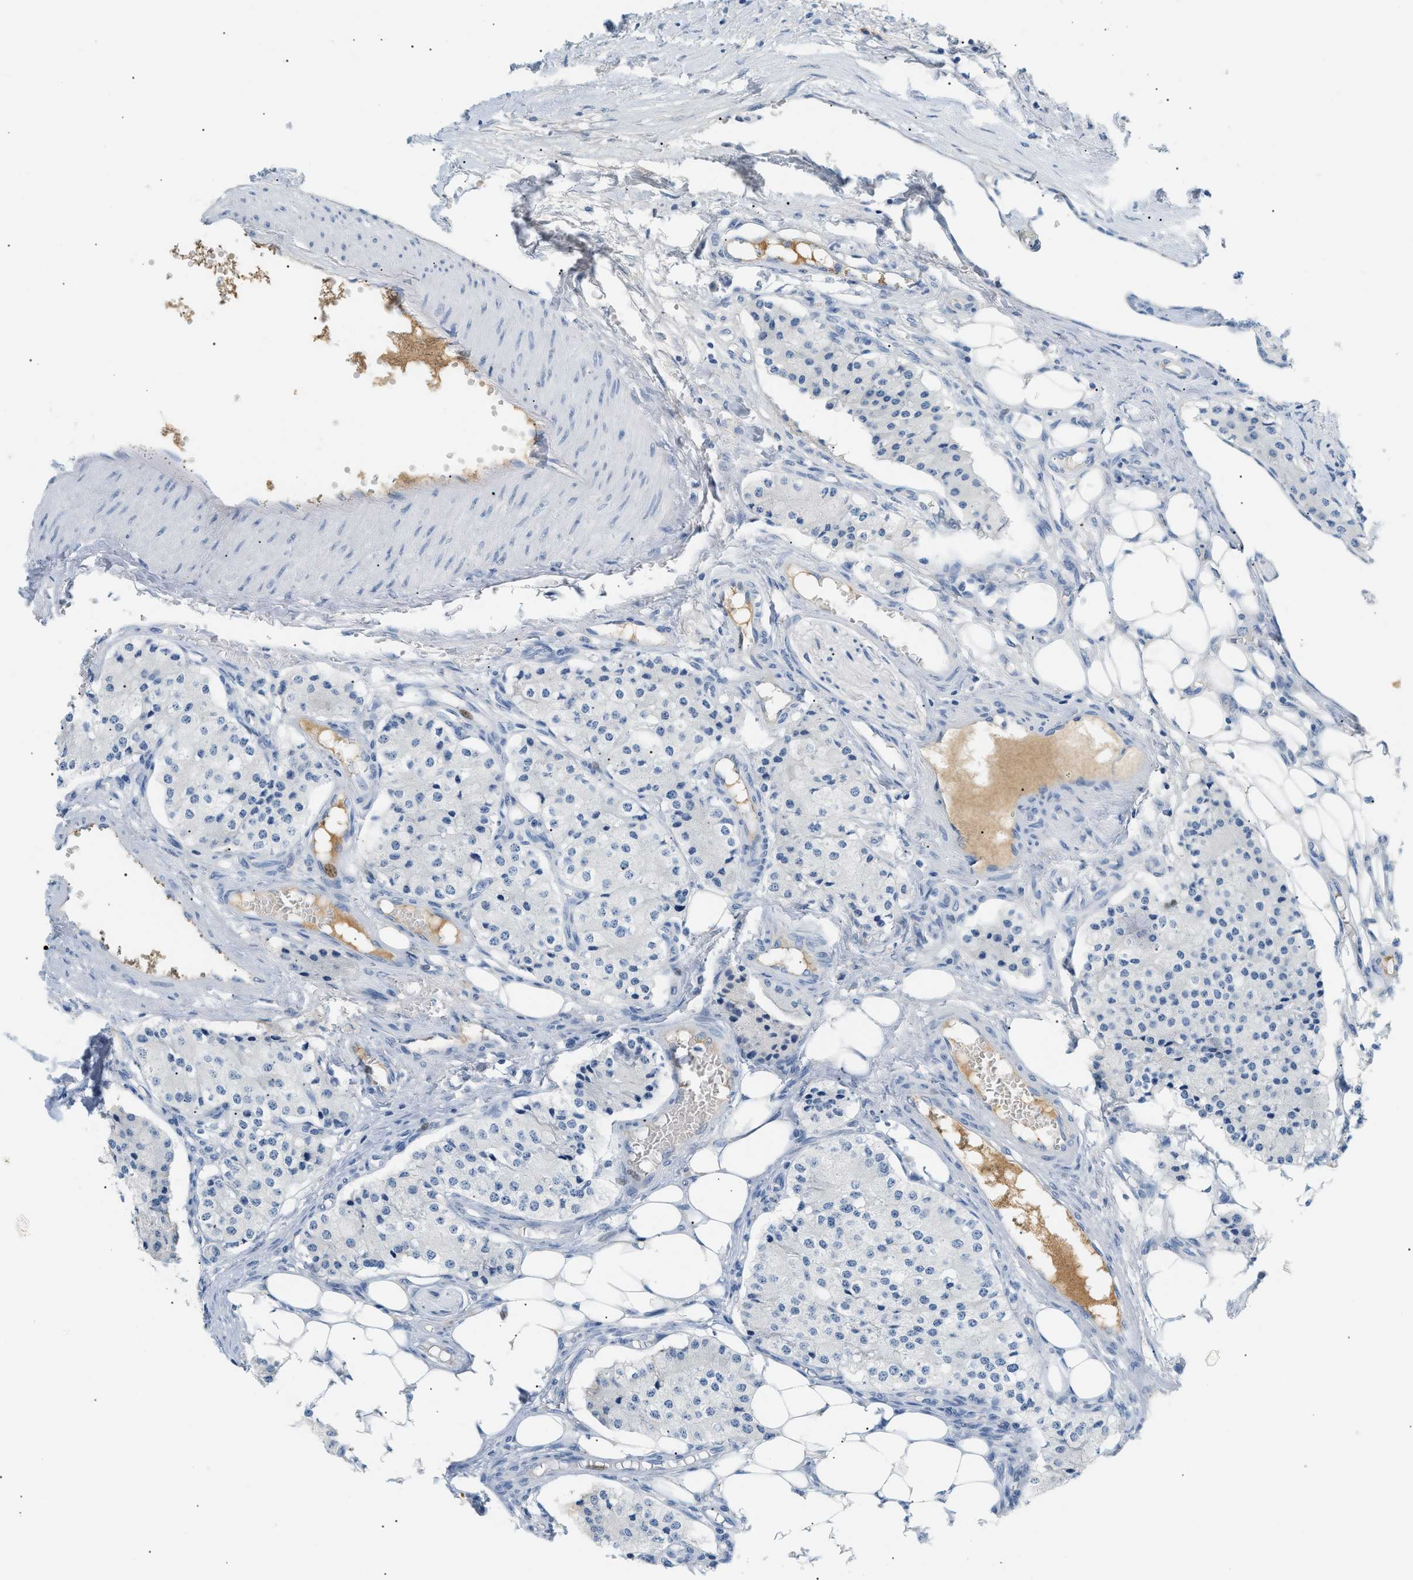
{"staining": {"intensity": "negative", "quantity": "none", "location": "none"}, "tissue": "carcinoid", "cell_type": "Tumor cells", "image_type": "cancer", "snomed": [{"axis": "morphology", "description": "Carcinoid, malignant, NOS"}, {"axis": "topography", "description": "Colon"}], "caption": "The histopathology image demonstrates no significant staining in tumor cells of carcinoid.", "gene": "CFH", "patient": {"sex": "female", "age": 52}}